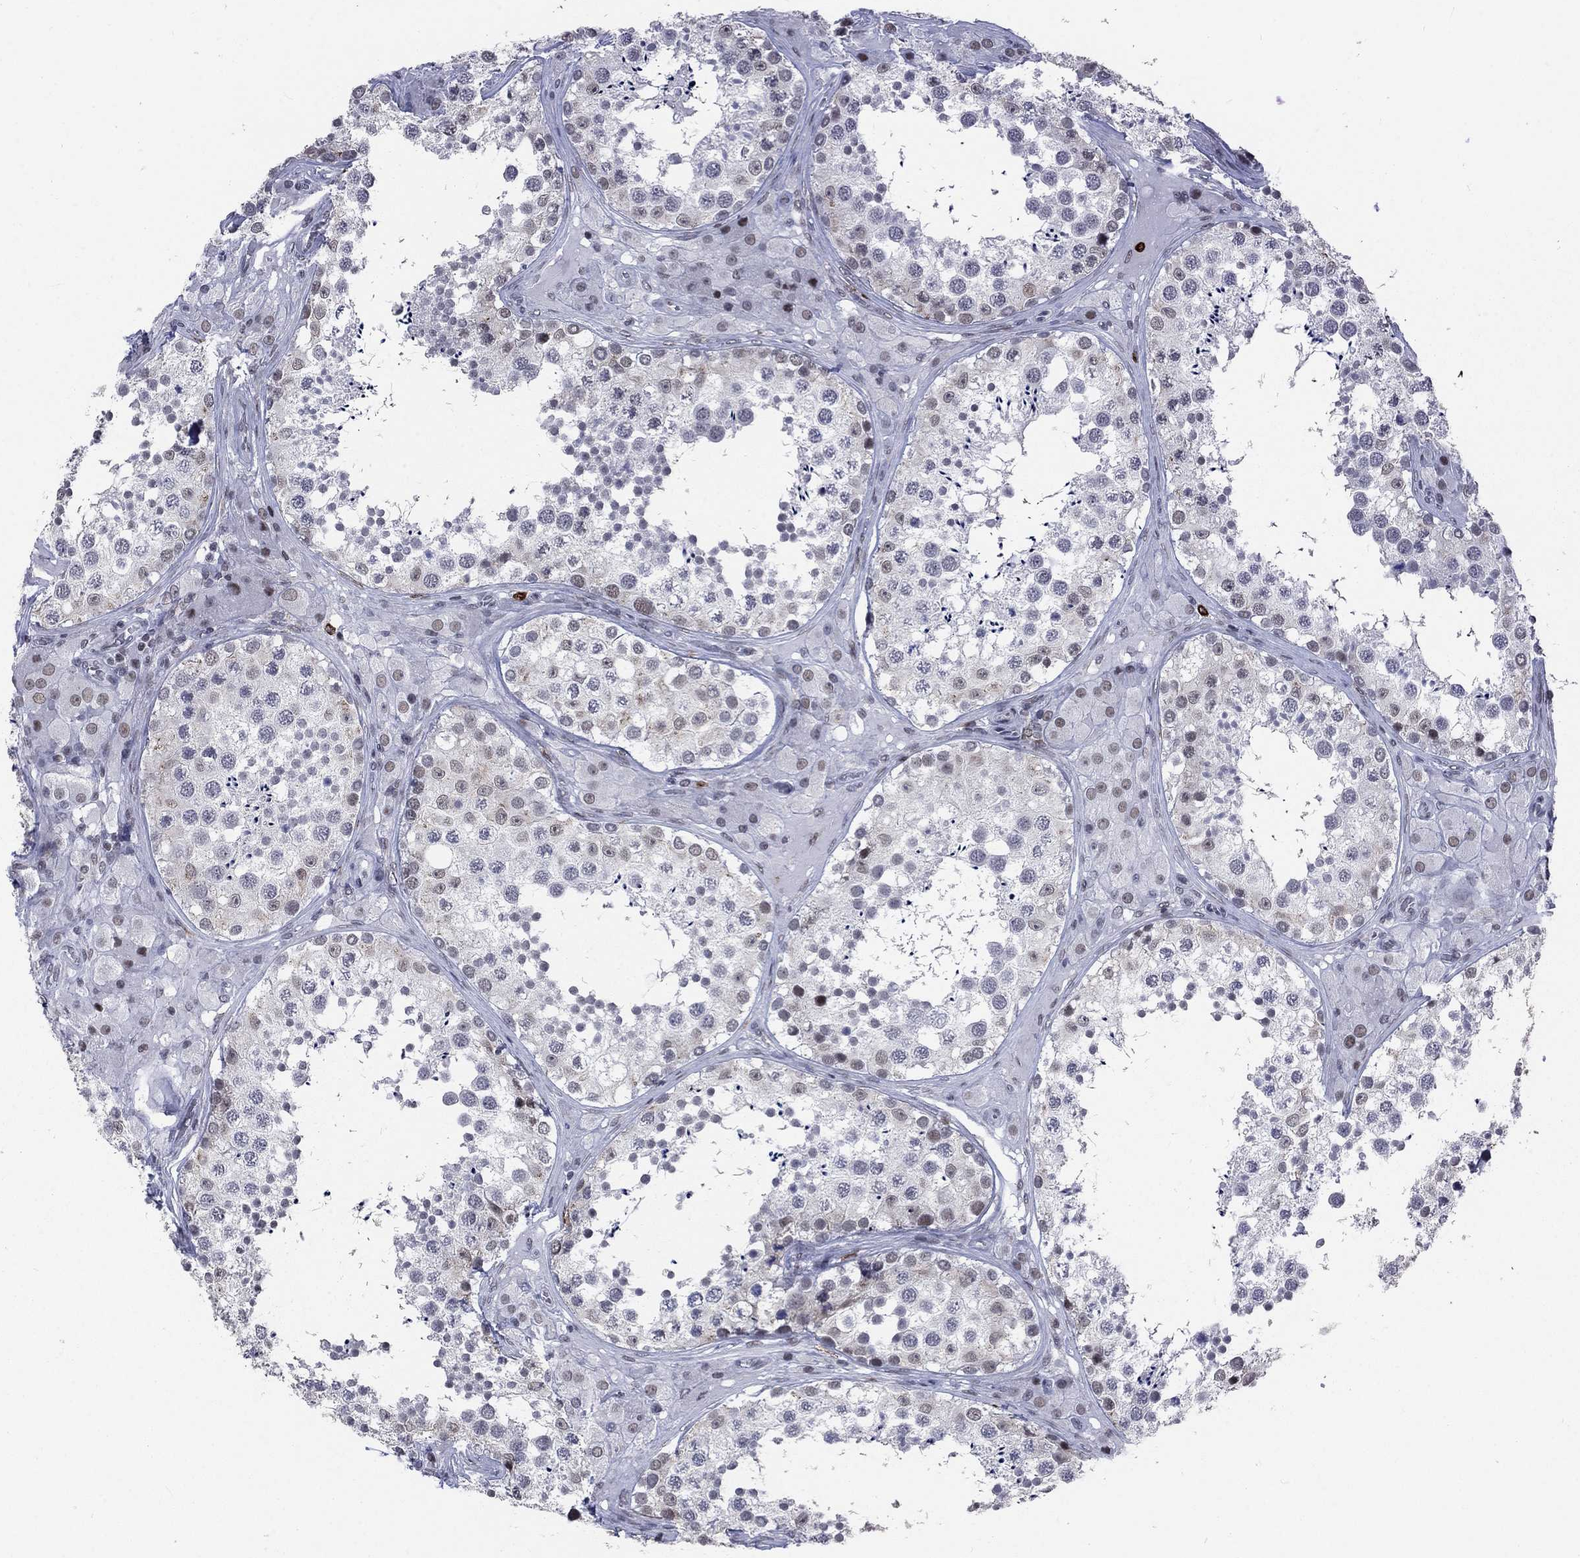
{"staining": {"intensity": "moderate", "quantity": "<25%", "location": "nuclear"}, "tissue": "testis", "cell_type": "Cells in seminiferous ducts", "image_type": "normal", "snomed": [{"axis": "morphology", "description": "Normal tissue, NOS"}, {"axis": "topography", "description": "Testis"}], "caption": "Protein expression analysis of unremarkable testis reveals moderate nuclear positivity in approximately <25% of cells in seminiferous ducts.", "gene": "HCFC1", "patient": {"sex": "male", "age": 34}}